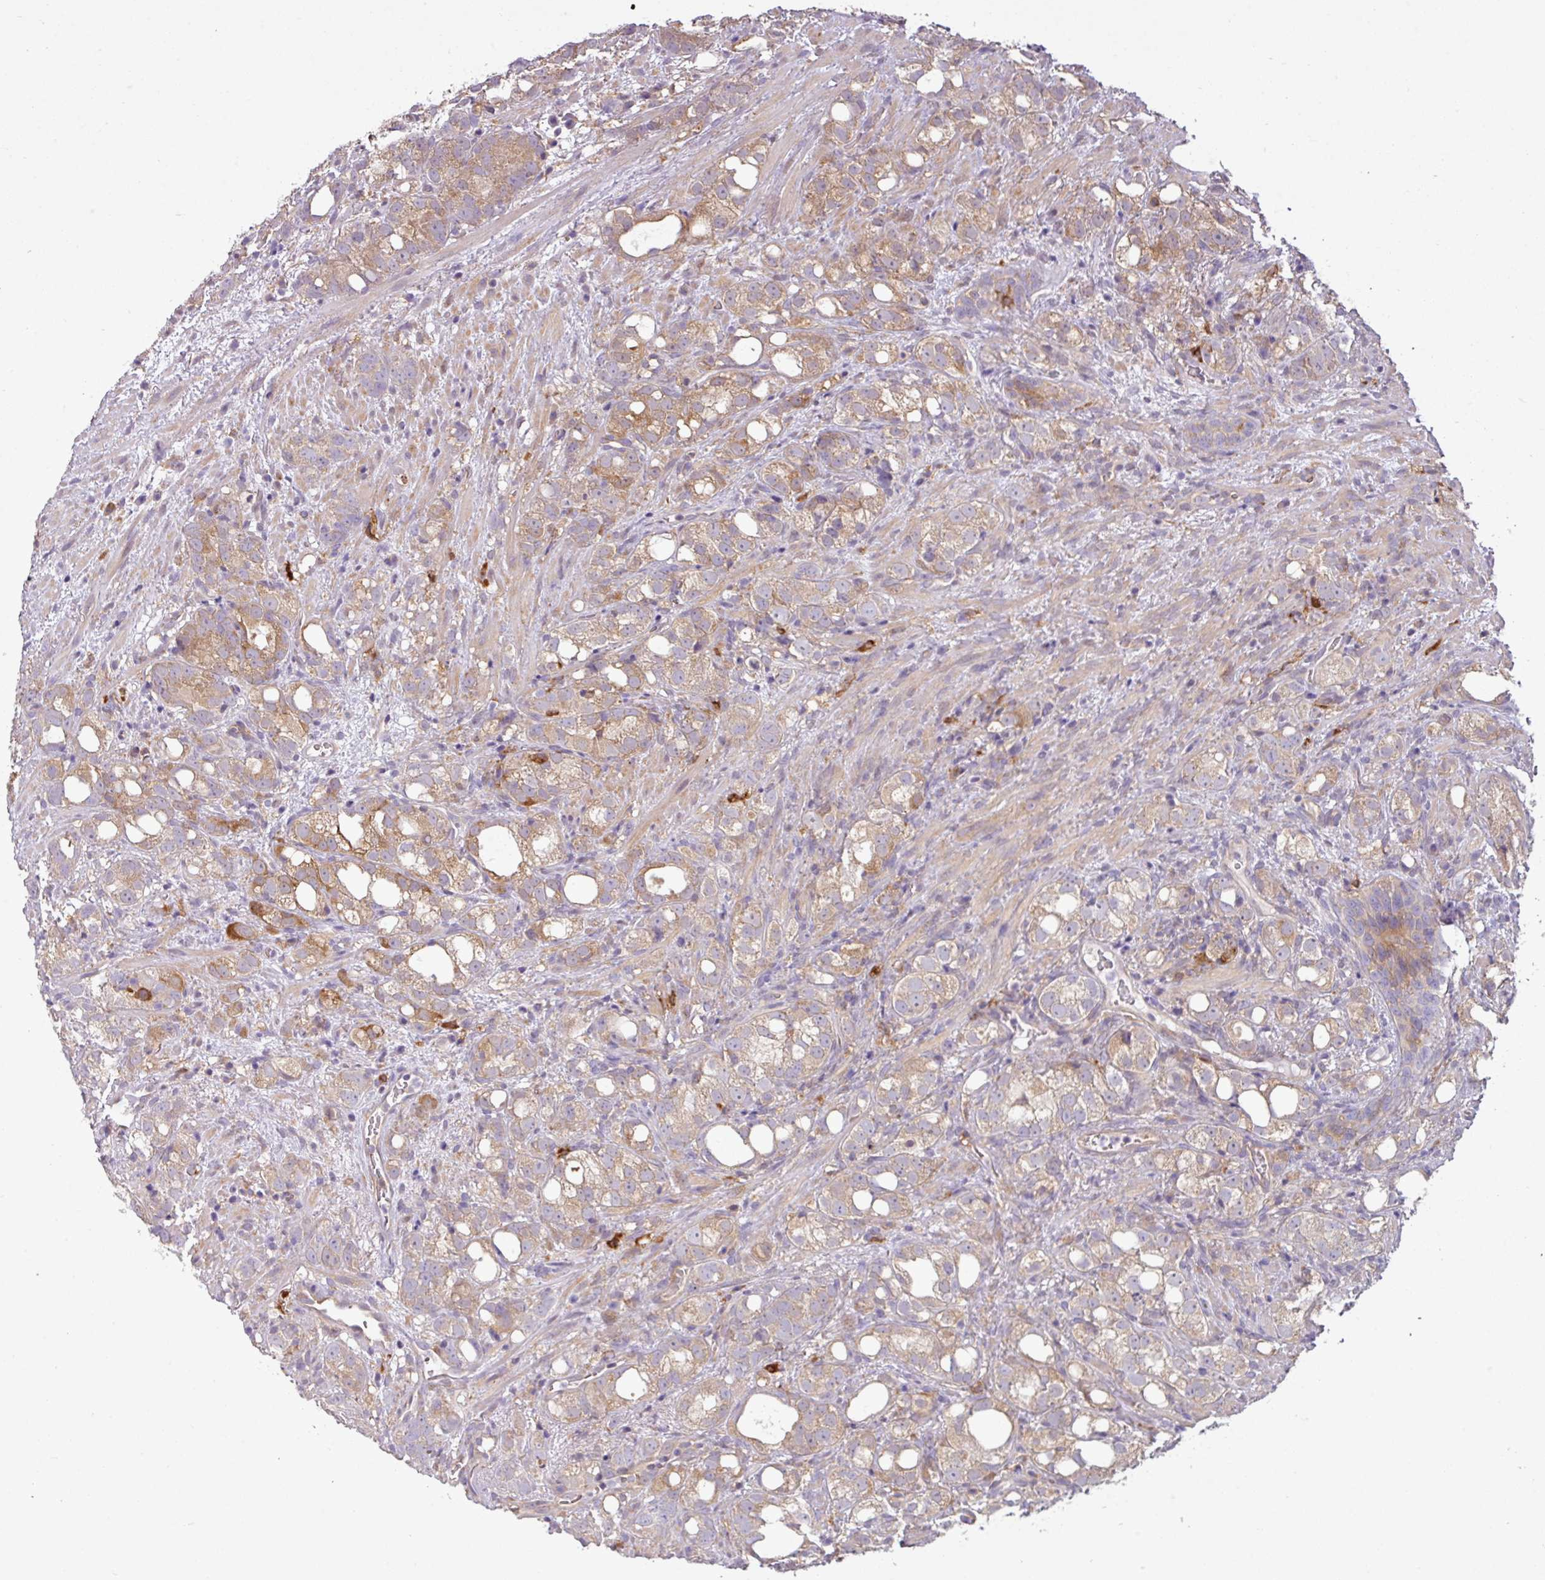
{"staining": {"intensity": "moderate", "quantity": "25%-75%", "location": "cytoplasmic/membranous"}, "tissue": "prostate cancer", "cell_type": "Tumor cells", "image_type": "cancer", "snomed": [{"axis": "morphology", "description": "Adenocarcinoma, High grade"}, {"axis": "topography", "description": "Prostate"}], "caption": "Immunohistochemistry (IHC) (DAB (3,3'-diaminobenzidine)) staining of prostate adenocarcinoma (high-grade) reveals moderate cytoplasmic/membranous protein positivity in approximately 25%-75% of tumor cells. The protein of interest is shown in brown color, while the nuclei are stained blue.", "gene": "CAMK2B", "patient": {"sex": "male", "age": 82}}